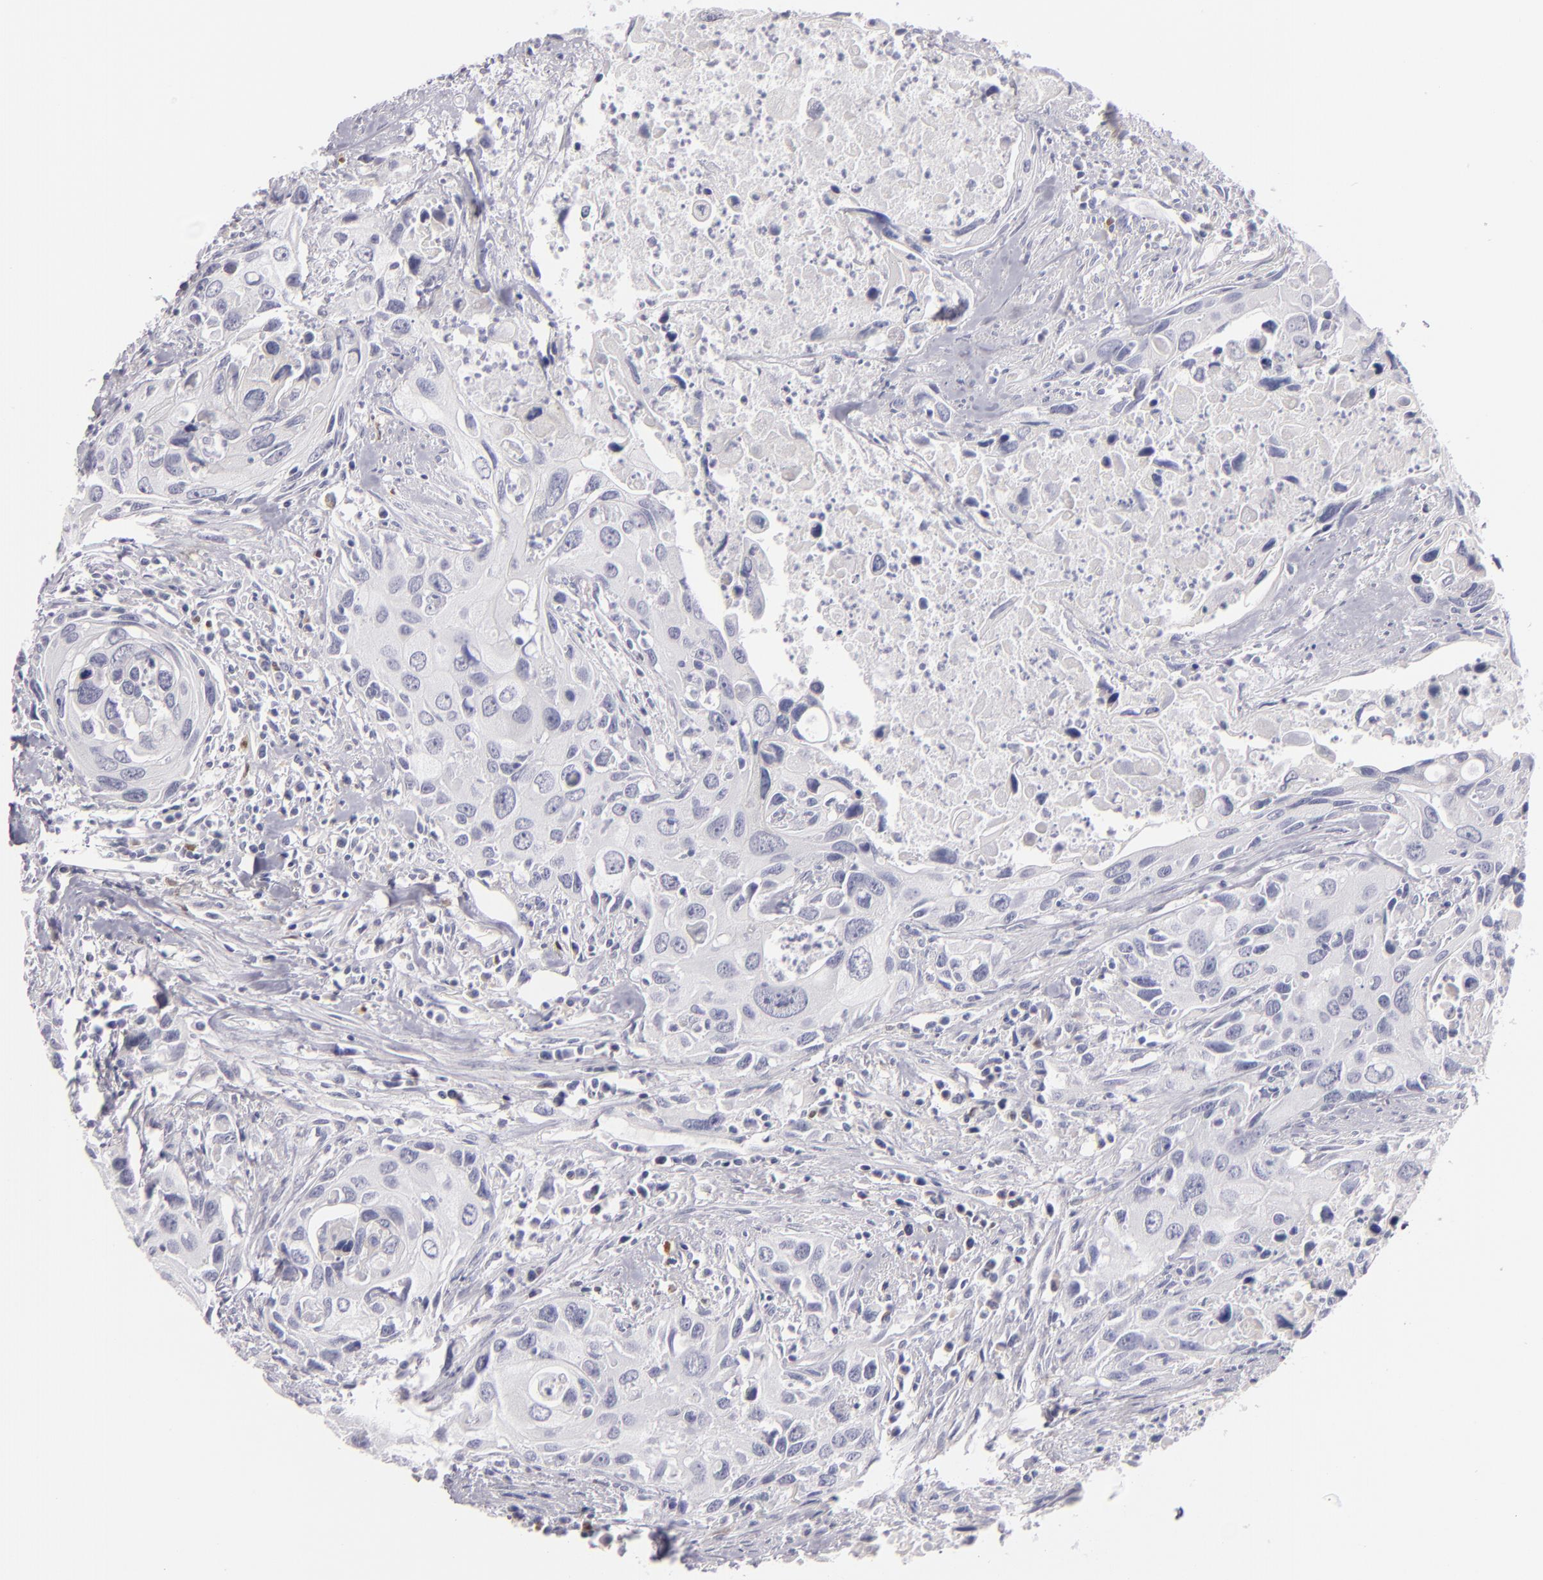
{"staining": {"intensity": "negative", "quantity": "none", "location": "none"}, "tissue": "urothelial cancer", "cell_type": "Tumor cells", "image_type": "cancer", "snomed": [{"axis": "morphology", "description": "Urothelial carcinoma, High grade"}, {"axis": "topography", "description": "Urinary bladder"}], "caption": "Tumor cells show no significant staining in high-grade urothelial carcinoma.", "gene": "F13A1", "patient": {"sex": "male", "age": 71}}